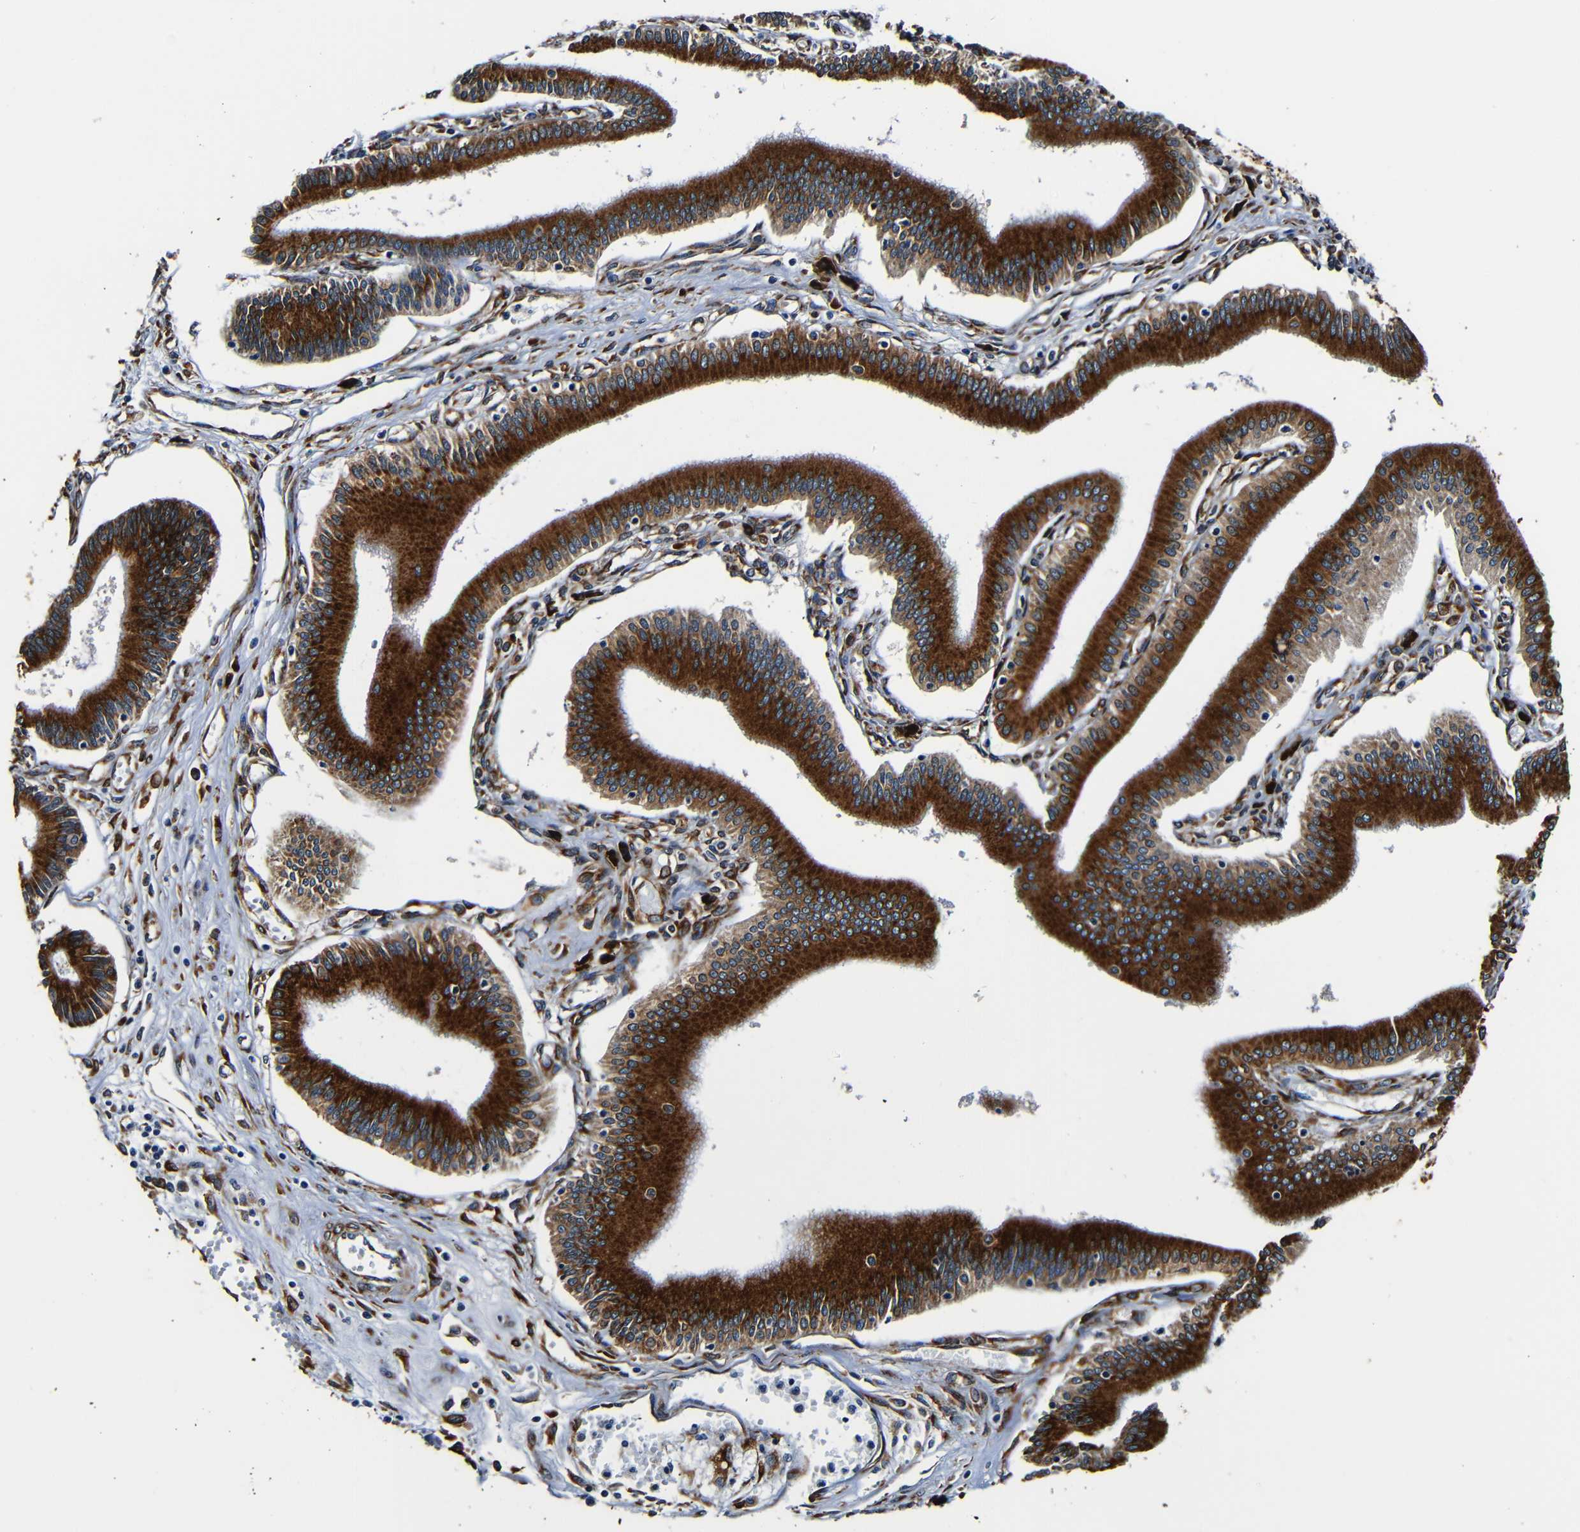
{"staining": {"intensity": "strong", "quantity": ">75%", "location": "cytoplasmic/membranous"}, "tissue": "pancreatic cancer", "cell_type": "Tumor cells", "image_type": "cancer", "snomed": [{"axis": "morphology", "description": "Adenocarcinoma, NOS"}, {"axis": "topography", "description": "Pancreas"}], "caption": "Immunohistochemical staining of pancreatic adenocarcinoma shows strong cytoplasmic/membranous protein expression in approximately >75% of tumor cells. The staining is performed using DAB brown chromogen to label protein expression. The nuclei are counter-stained blue using hematoxylin.", "gene": "RRBP1", "patient": {"sex": "male", "age": 56}}